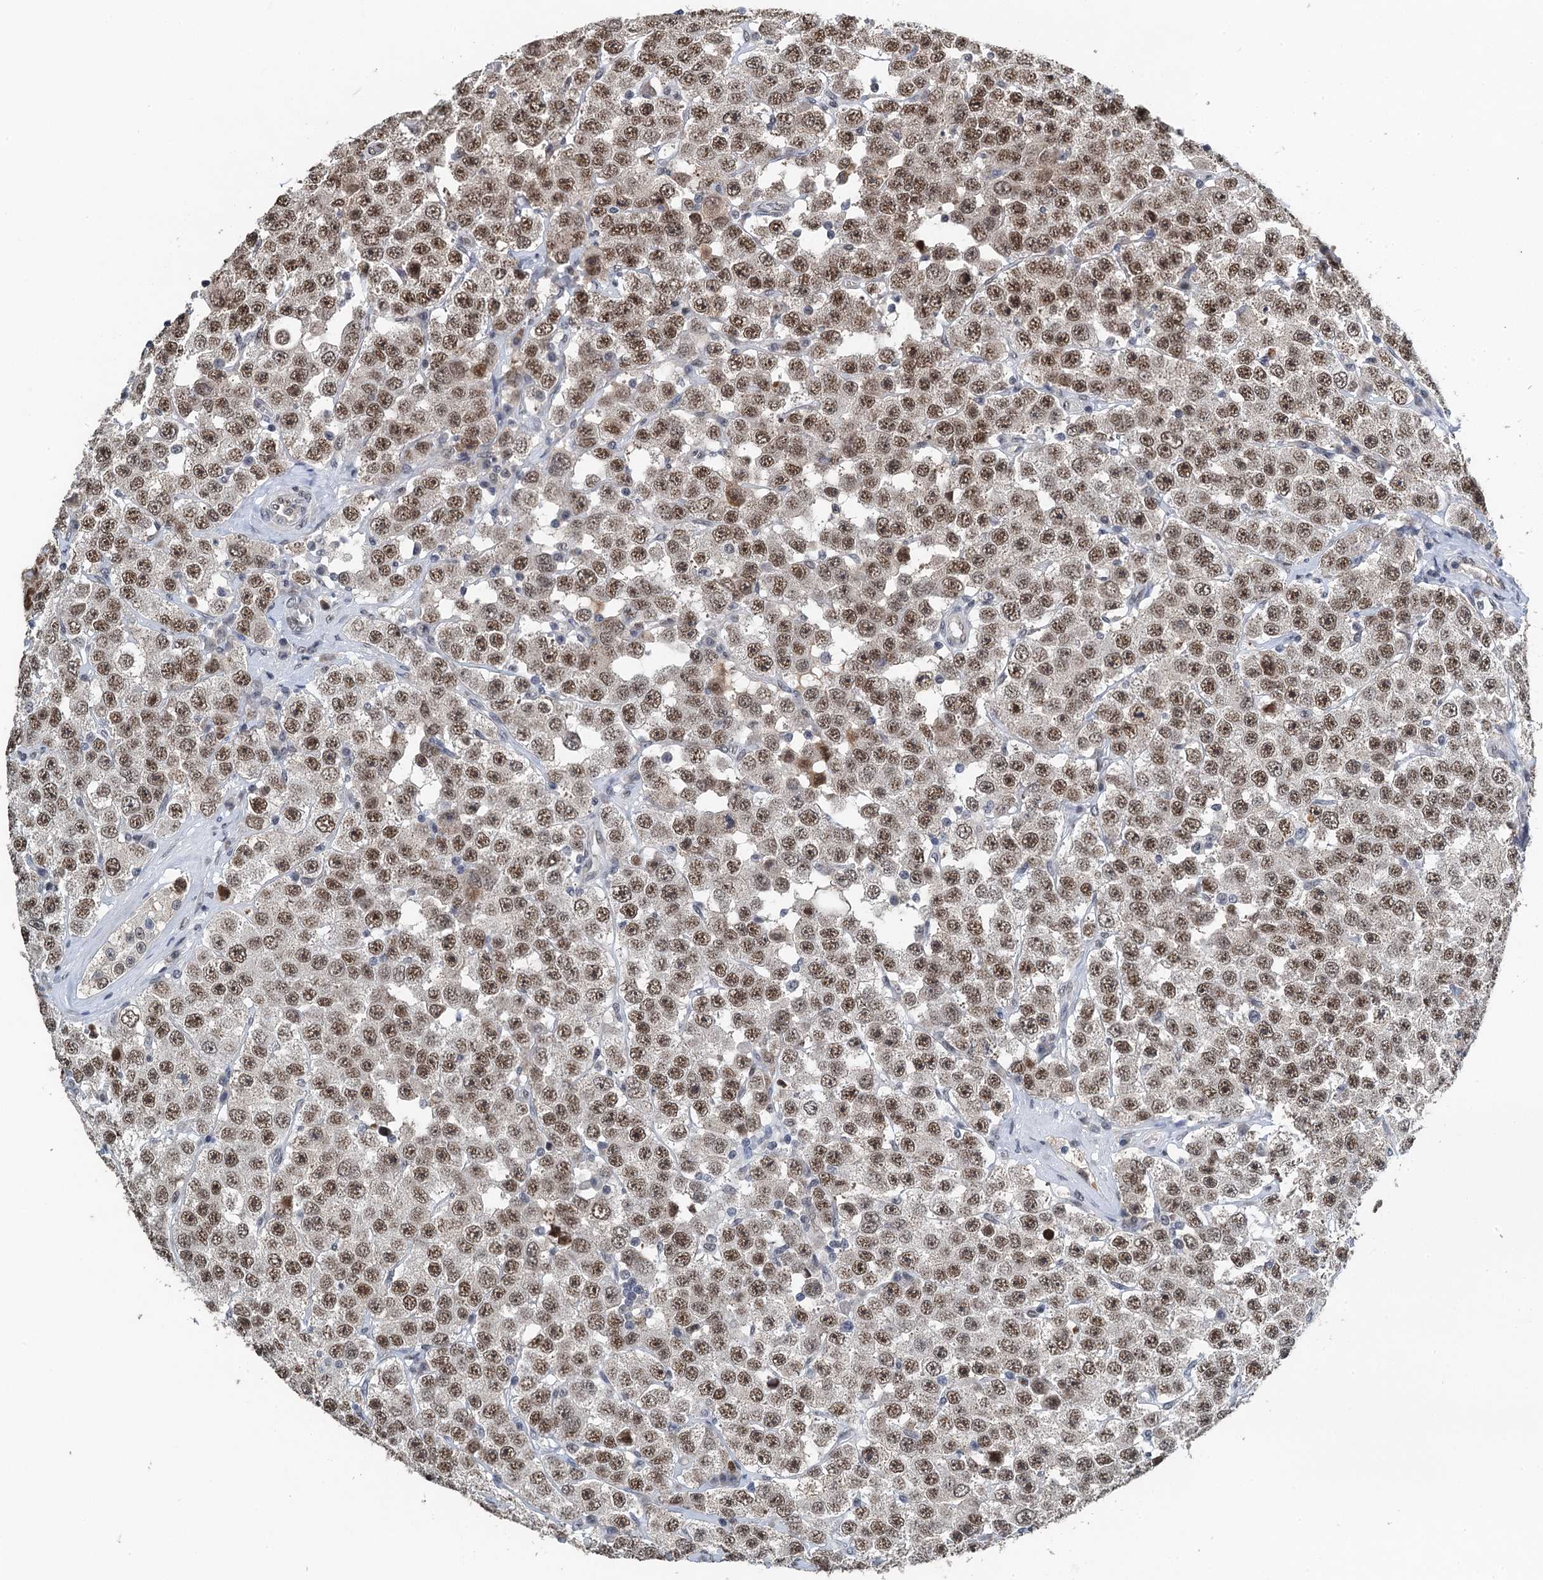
{"staining": {"intensity": "moderate", "quantity": ">75%", "location": "nuclear"}, "tissue": "testis cancer", "cell_type": "Tumor cells", "image_type": "cancer", "snomed": [{"axis": "morphology", "description": "Seminoma, NOS"}, {"axis": "topography", "description": "Testis"}], "caption": "Immunohistochemistry of human testis cancer shows medium levels of moderate nuclear staining in about >75% of tumor cells.", "gene": "MTA3", "patient": {"sex": "male", "age": 28}}